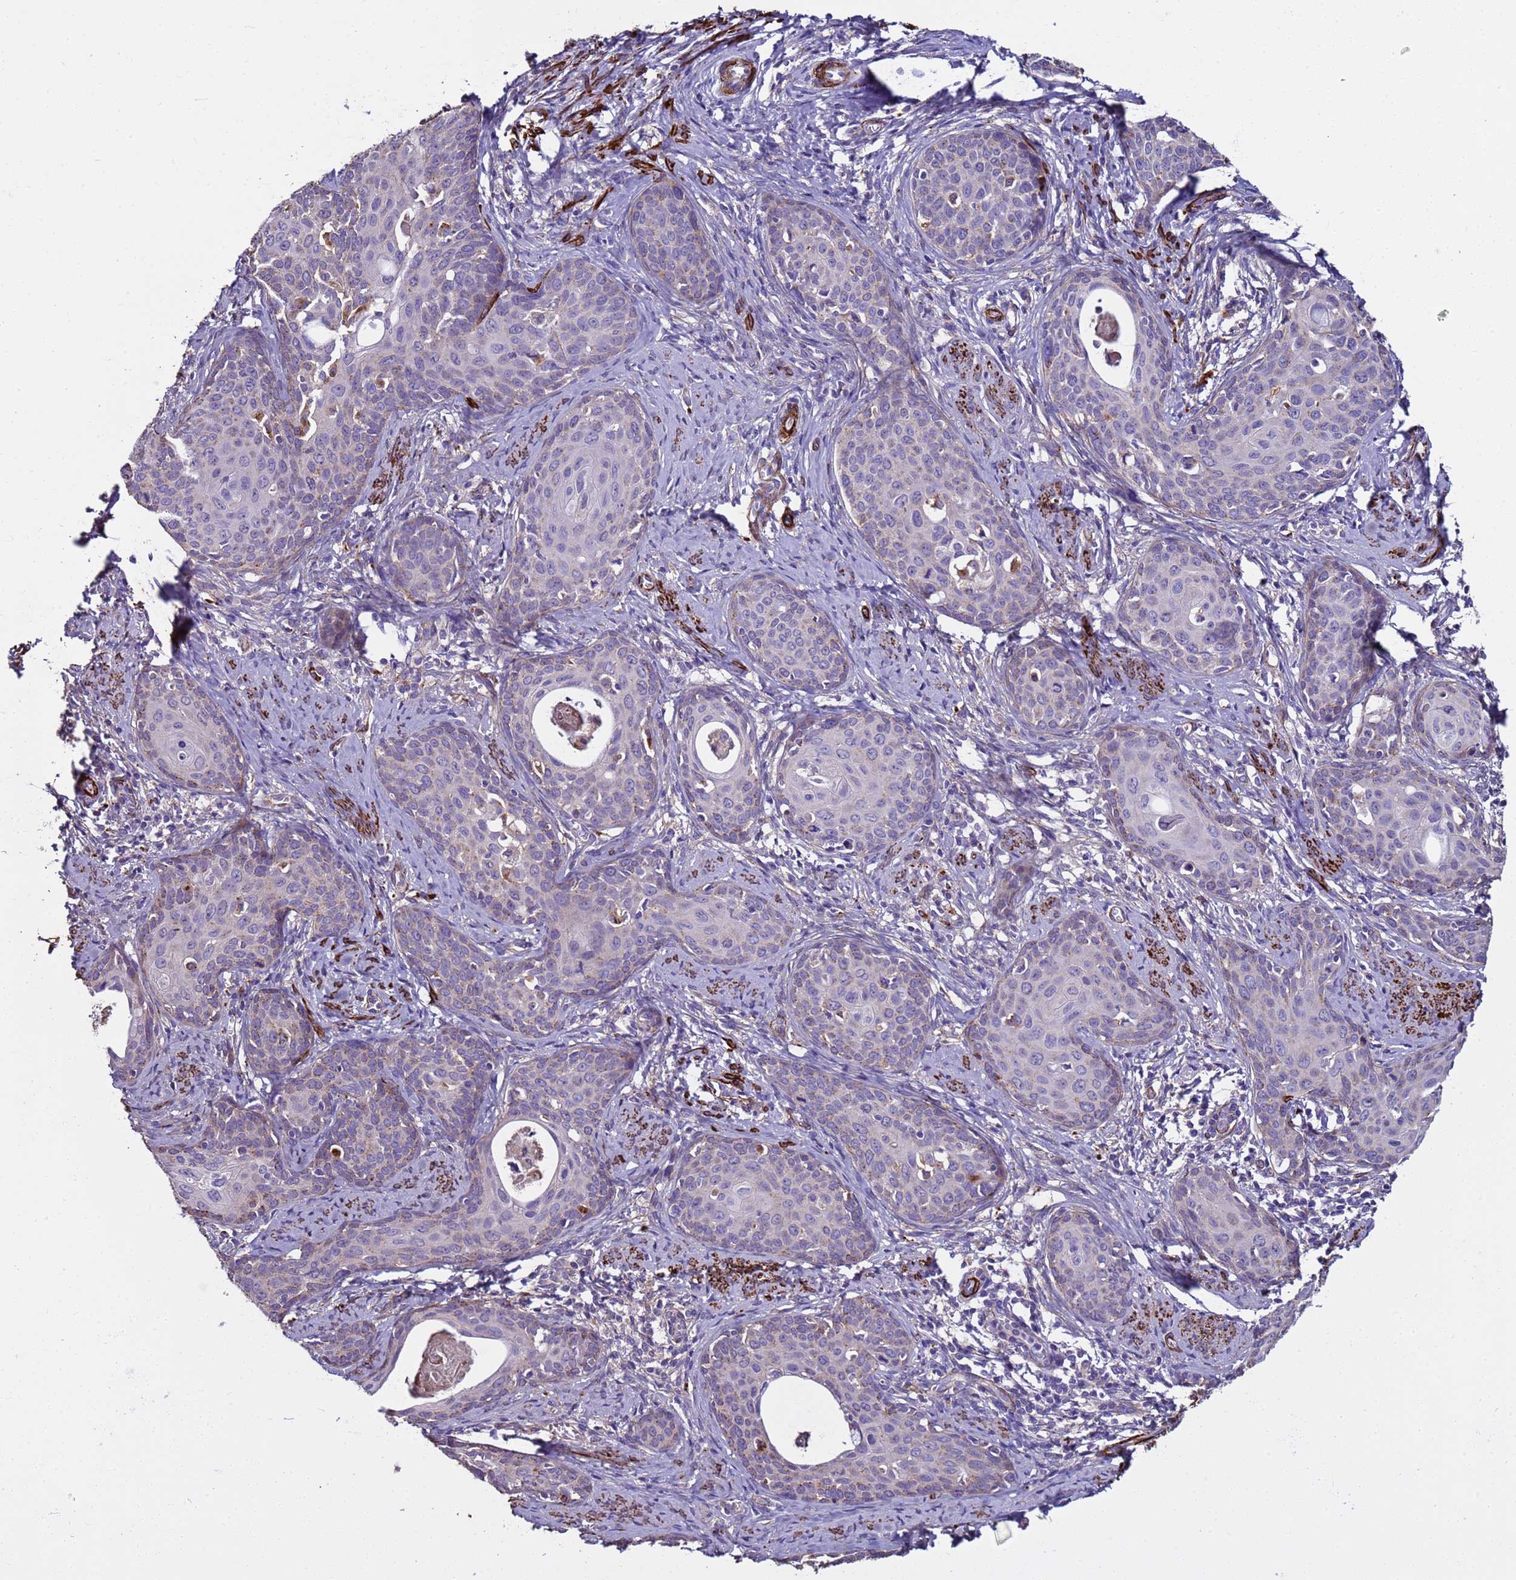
{"staining": {"intensity": "negative", "quantity": "none", "location": "none"}, "tissue": "cervical cancer", "cell_type": "Tumor cells", "image_type": "cancer", "snomed": [{"axis": "morphology", "description": "Squamous cell carcinoma, NOS"}, {"axis": "topography", "description": "Cervix"}], "caption": "Histopathology image shows no protein positivity in tumor cells of squamous cell carcinoma (cervical) tissue.", "gene": "RABL2B", "patient": {"sex": "female", "age": 46}}